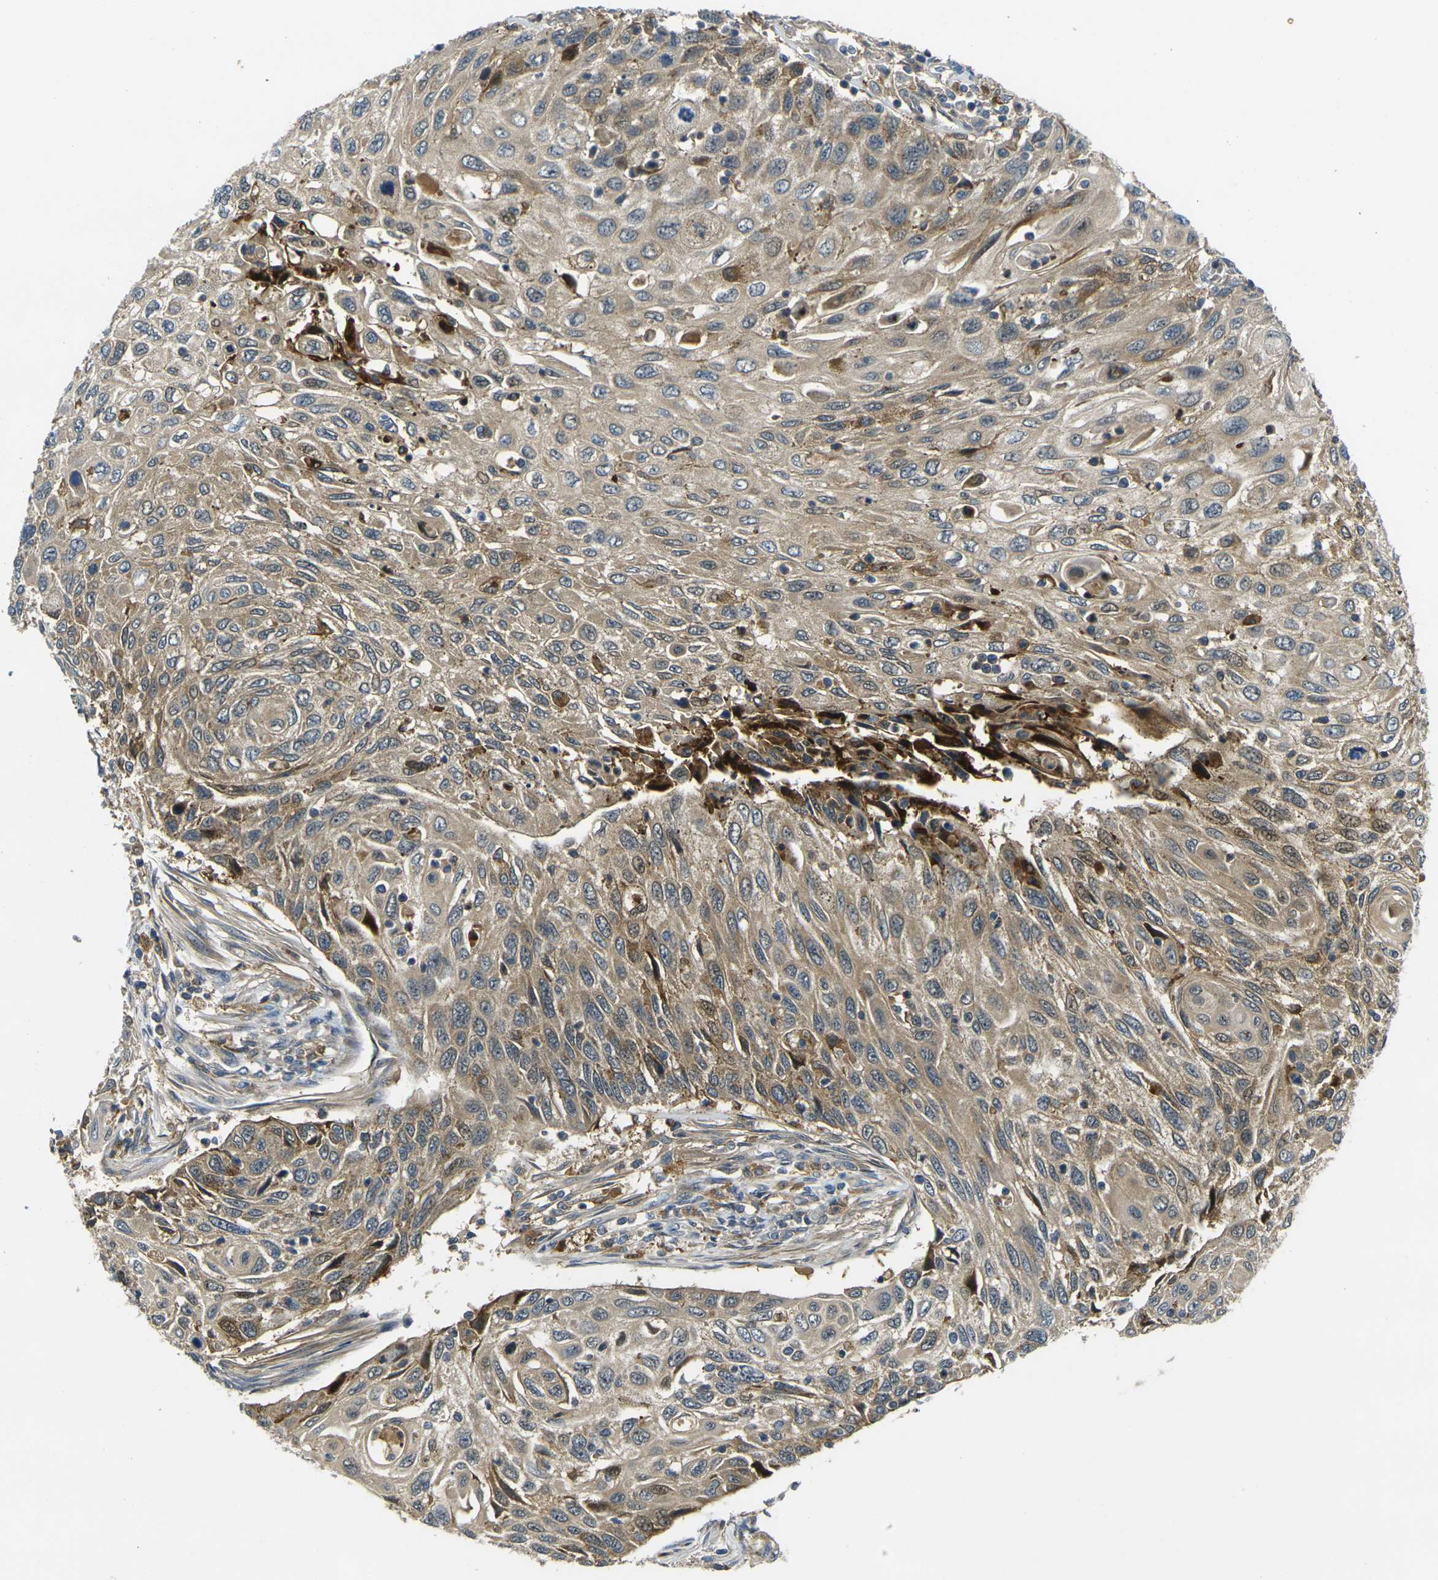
{"staining": {"intensity": "moderate", "quantity": "25%-75%", "location": "cytoplasmic/membranous"}, "tissue": "cervical cancer", "cell_type": "Tumor cells", "image_type": "cancer", "snomed": [{"axis": "morphology", "description": "Squamous cell carcinoma, NOS"}, {"axis": "topography", "description": "Cervix"}], "caption": "Brown immunohistochemical staining in human cervical cancer (squamous cell carcinoma) exhibits moderate cytoplasmic/membranous staining in about 25%-75% of tumor cells.", "gene": "PIGL", "patient": {"sex": "female", "age": 70}}